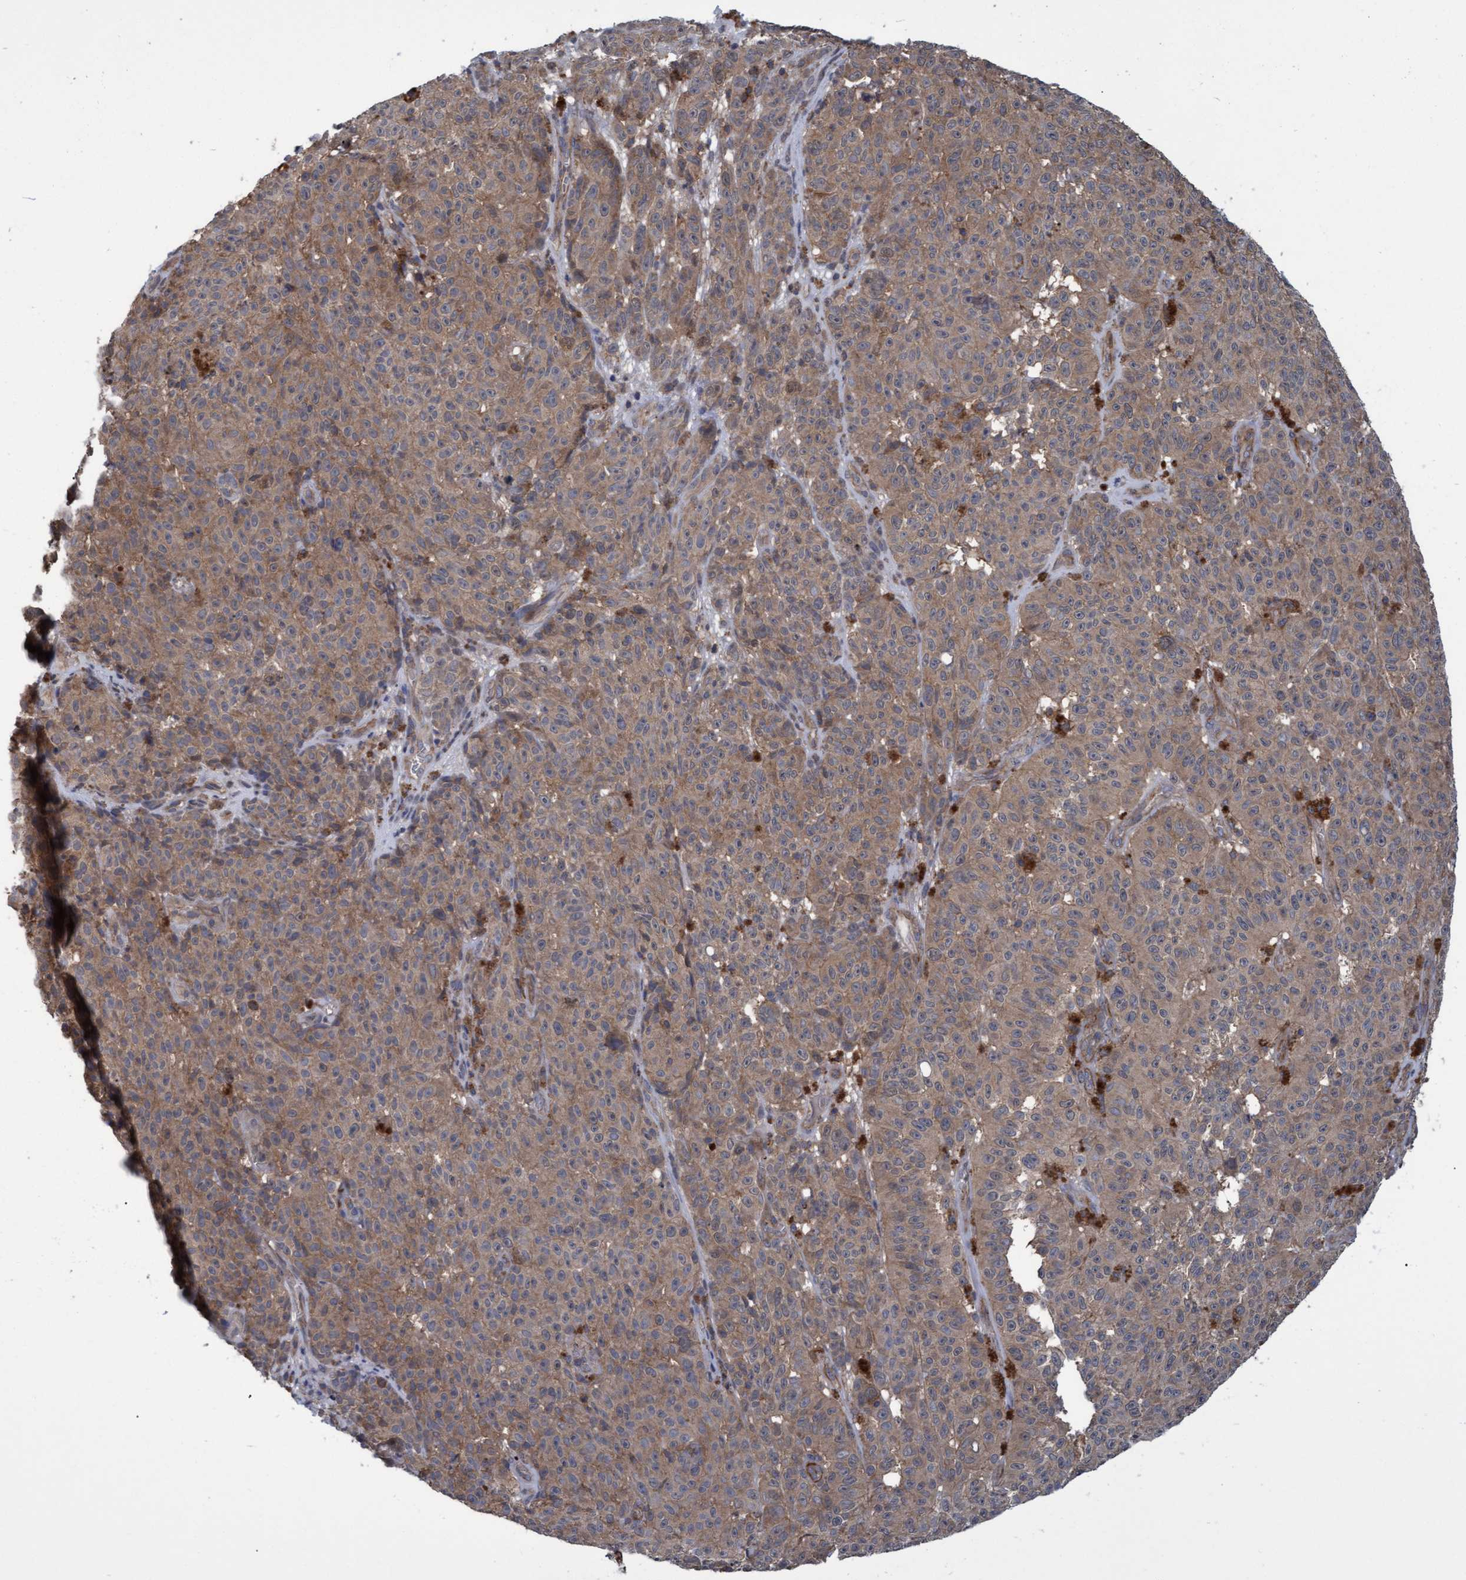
{"staining": {"intensity": "weak", "quantity": ">75%", "location": "cytoplasmic/membranous"}, "tissue": "melanoma", "cell_type": "Tumor cells", "image_type": "cancer", "snomed": [{"axis": "morphology", "description": "Malignant melanoma, NOS"}, {"axis": "topography", "description": "Skin"}], "caption": "This micrograph exhibits IHC staining of human malignant melanoma, with low weak cytoplasmic/membranous expression in approximately >75% of tumor cells.", "gene": "NAA15", "patient": {"sex": "female", "age": 82}}